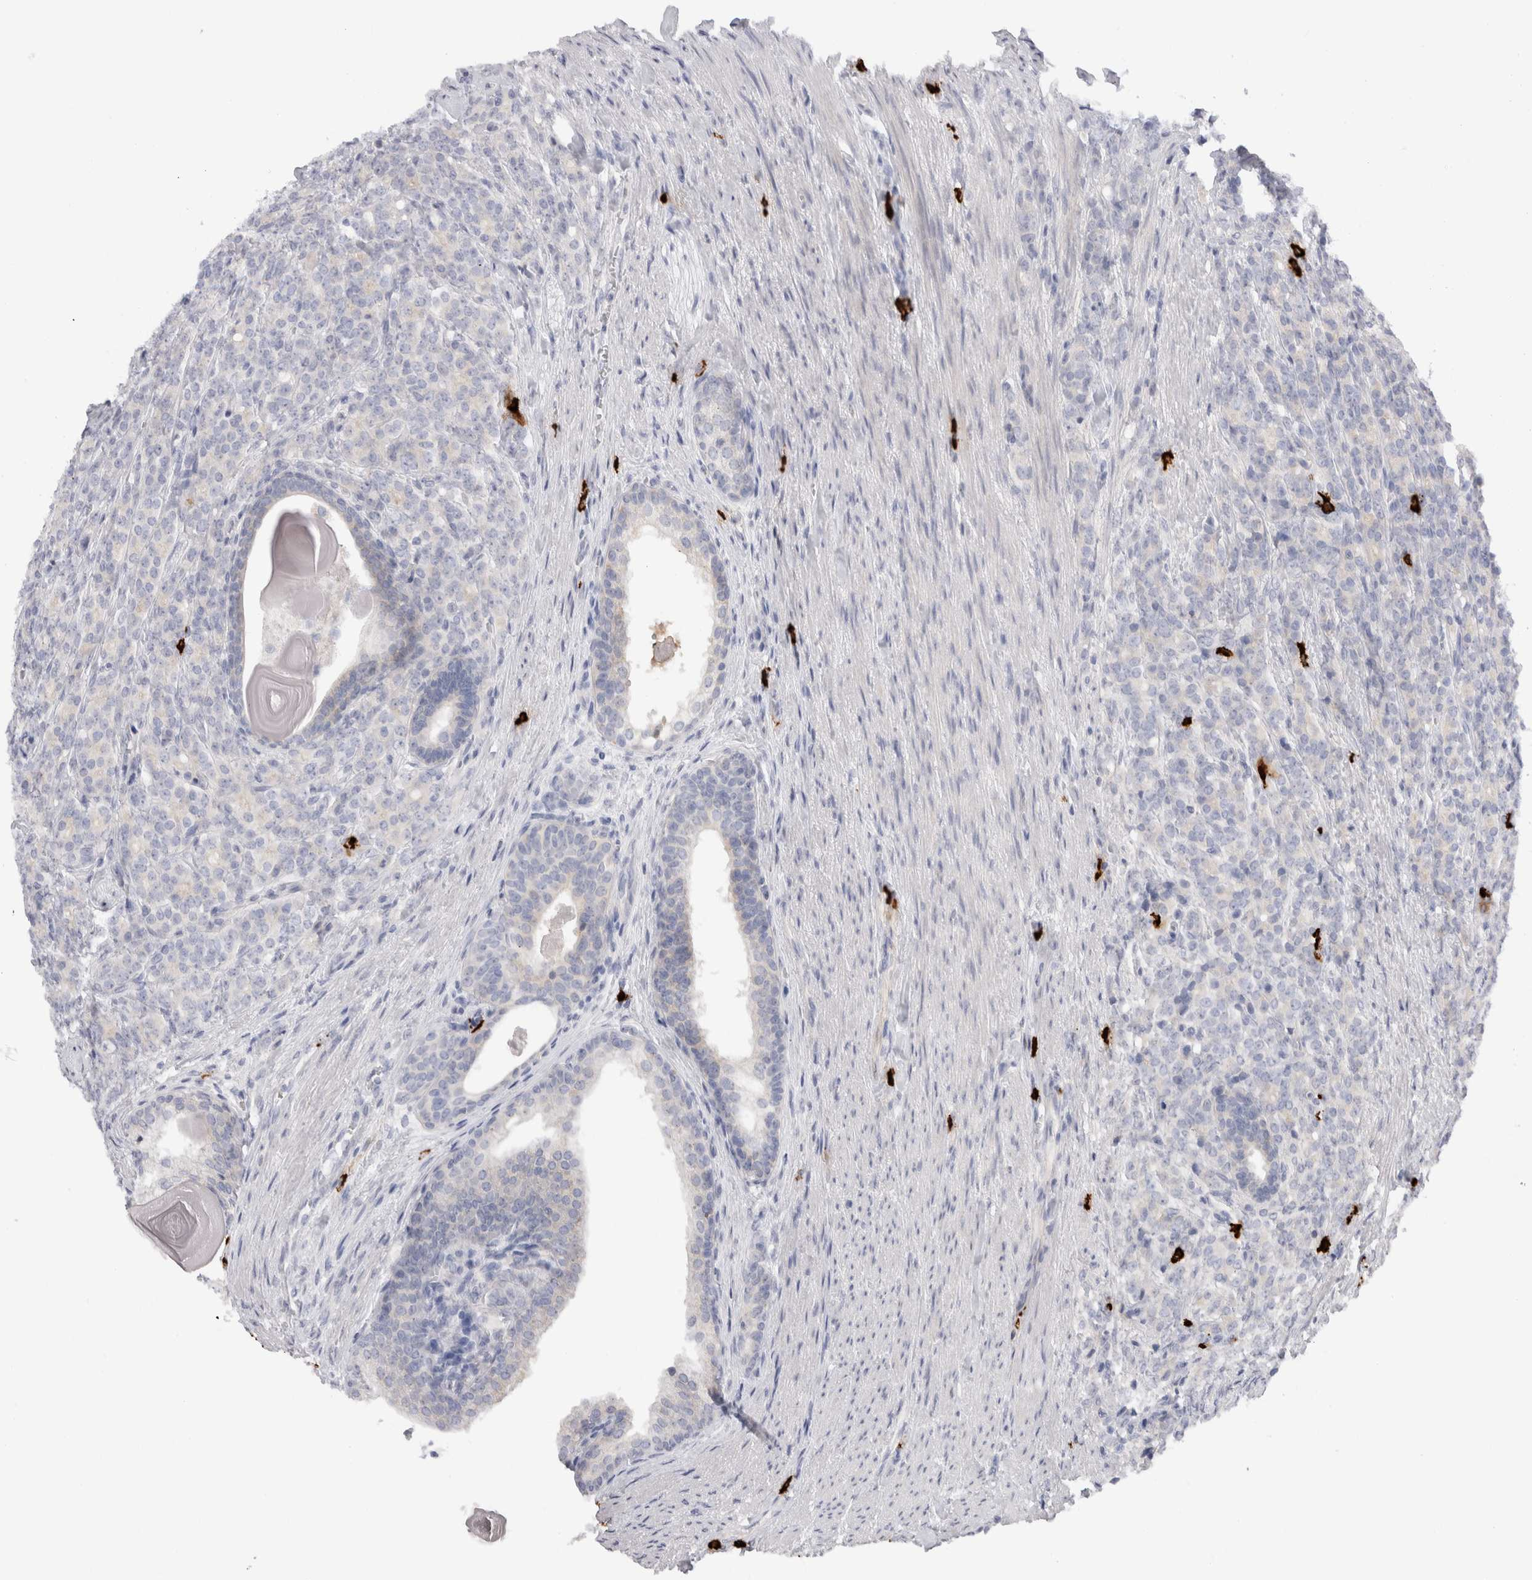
{"staining": {"intensity": "negative", "quantity": "none", "location": "none"}, "tissue": "prostate cancer", "cell_type": "Tumor cells", "image_type": "cancer", "snomed": [{"axis": "morphology", "description": "Adenocarcinoma, High grade"}, {"axis": "topography", "description": "Prostate"}], "caption": "This is an IHC histopathology image of prostate cancer (adenocarcinoma (high-grade)). There is no expression in tumor cells.", "gene": "SPINK2", "patient": {"sex": "male", "age": 62}}